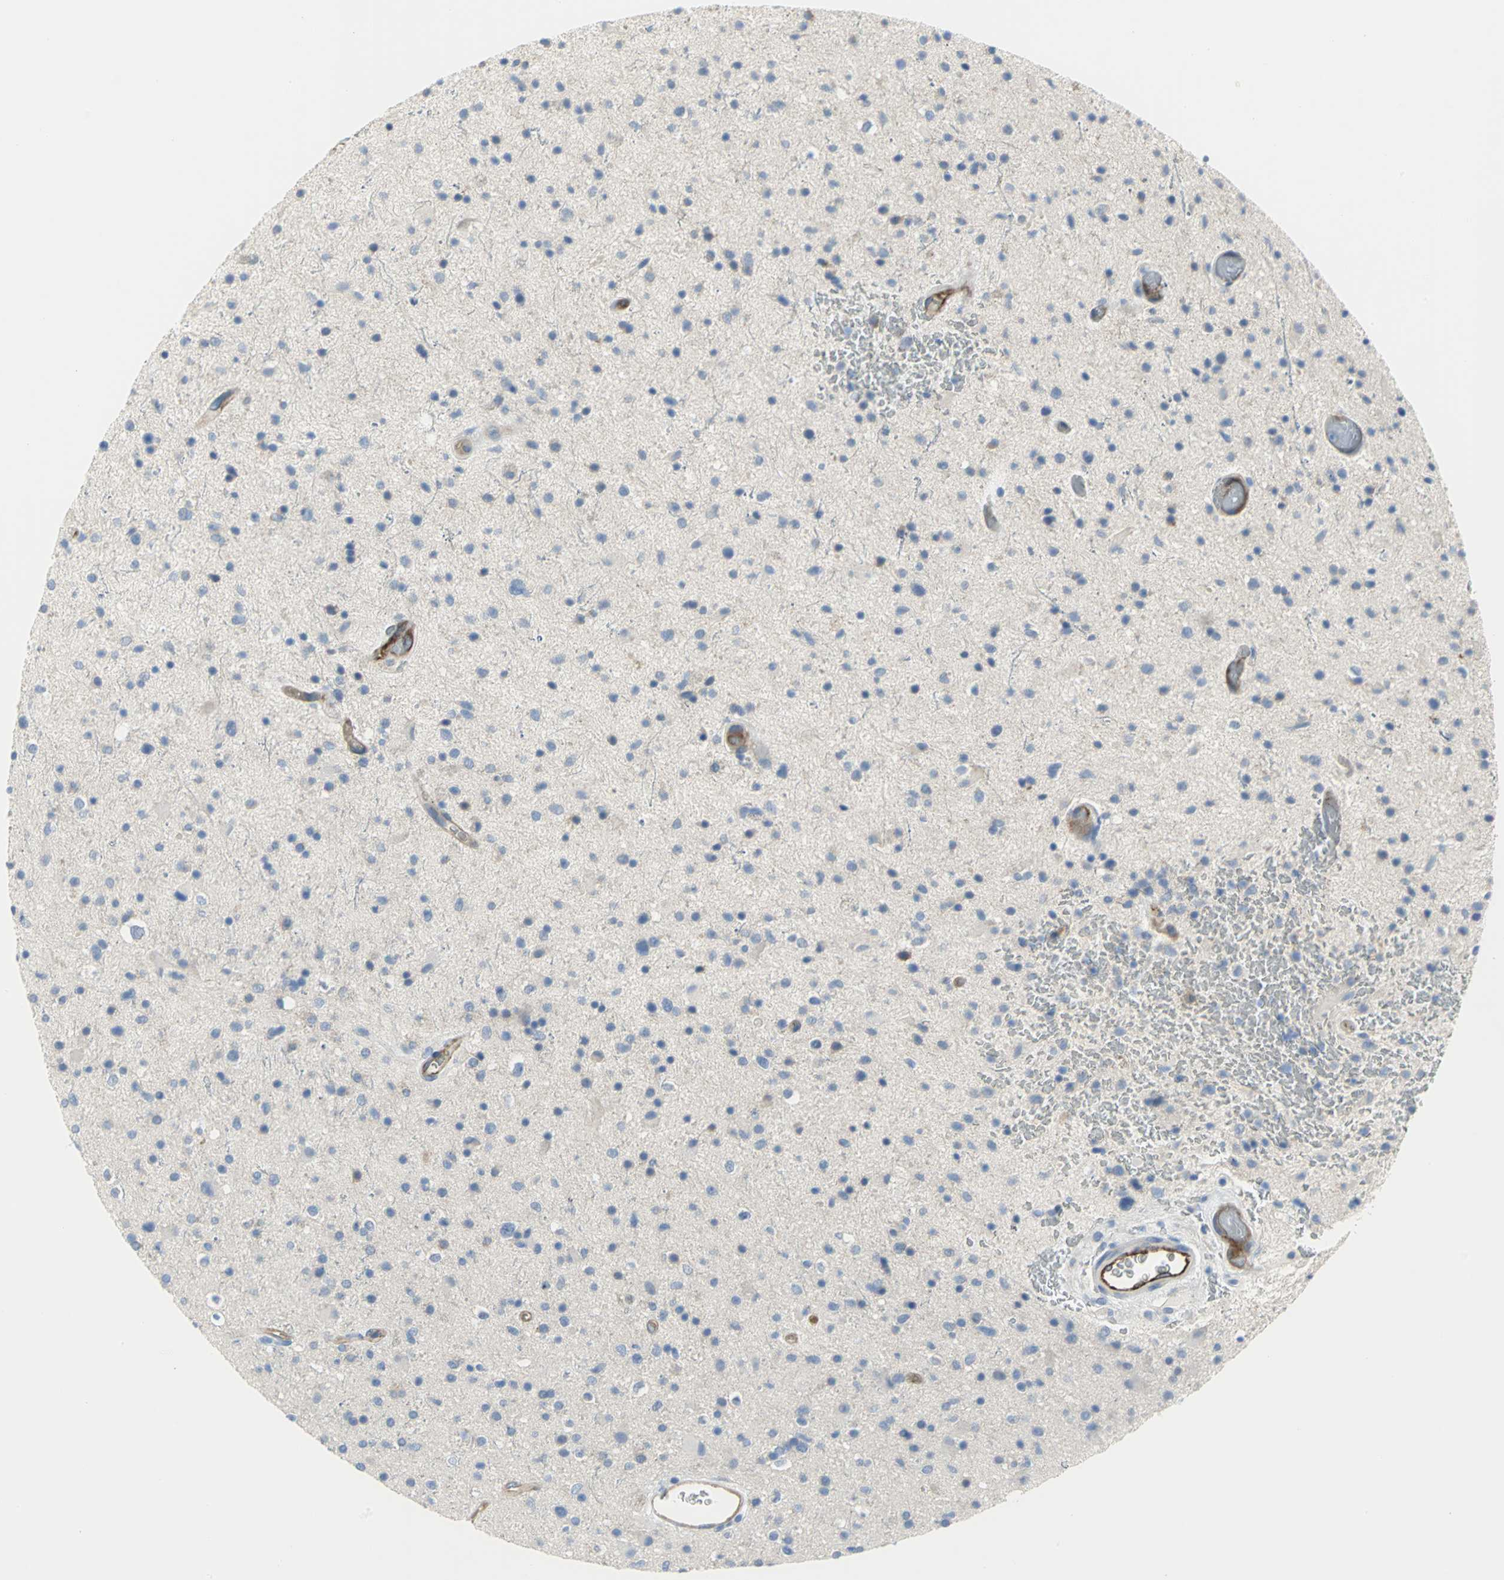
{"staining": {"intensity": "negative", "quantity": "none", "location": "none"}, "tissue": "glioma", "cell_type": "Tumor cells", "image_type": "cancer", "snomed": [{"axis": "morphology", "description": "Glioma, malignant, High grade"}, {"axis": "topography", "description": "Brain"}], "caption": "This is an immunohistochemistry (IHC) image of glioma. There is no expression in tumor cells.", "gene": "FLNB", "patient": {"sex": "male", "age": 33}}